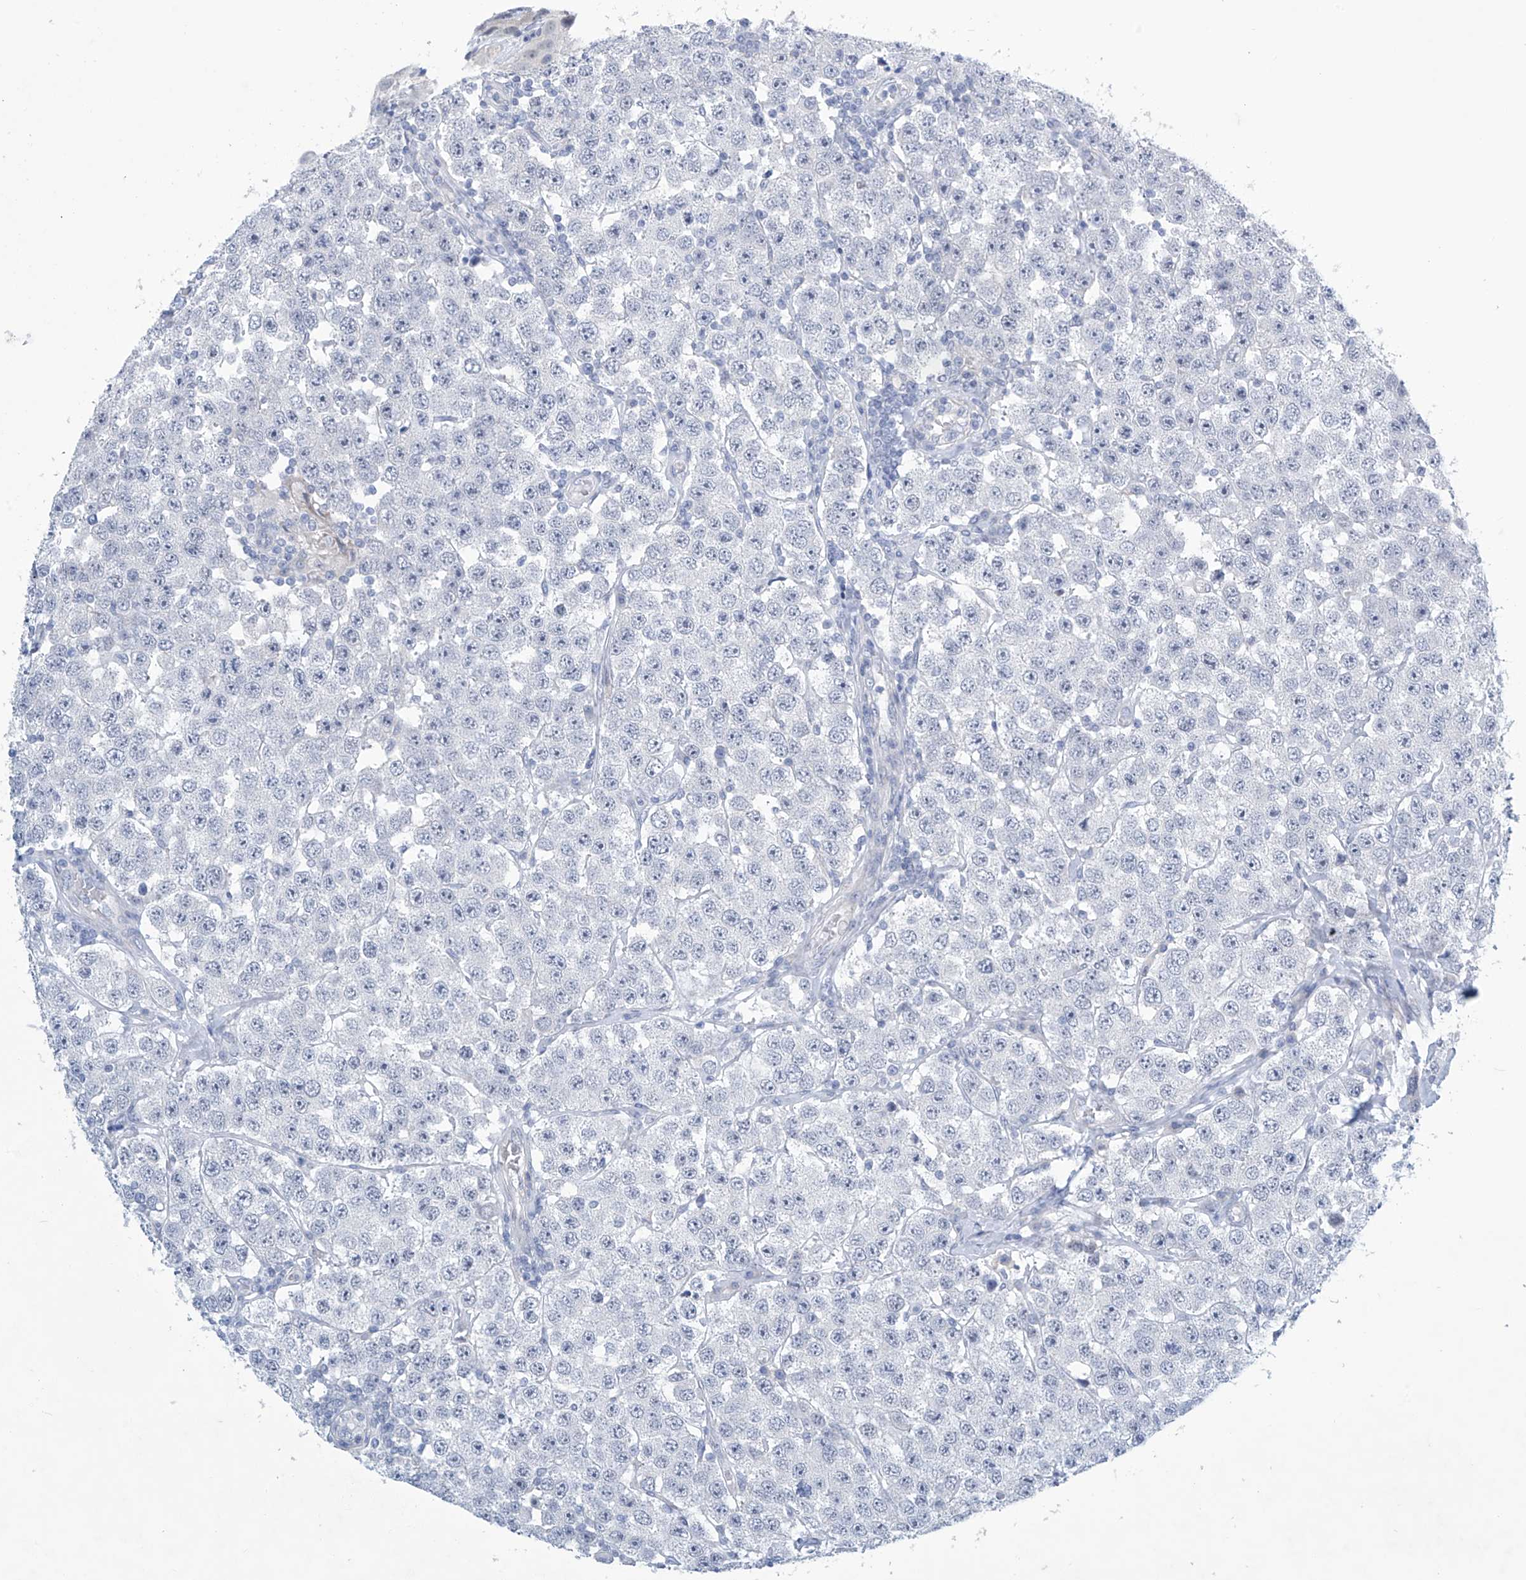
{"staining": {"intensity": "negative", "quantity": "none", "location": "none"}, "tissue": "testis cancer", "cell_type": "Tumor cells", "image_type": "cancer", "snomed": [{"axis": "morphology", "description": "Seminoma, NOS"}, {"axis": "topography", "description": "Testis"}], "caption": "Seminoma (testis) was stained to show a protein in brown. There is no significant staining in tumor cells. Brightfield microscopy of immunohistochemistry (IHC) stained with DAB (3,3'-diaminobenzidine) (brown) and hematoxylin (blue), captured at high magnification.", "gene": "SLC35A5", "patient": {"sex": "male", "age": 28}}